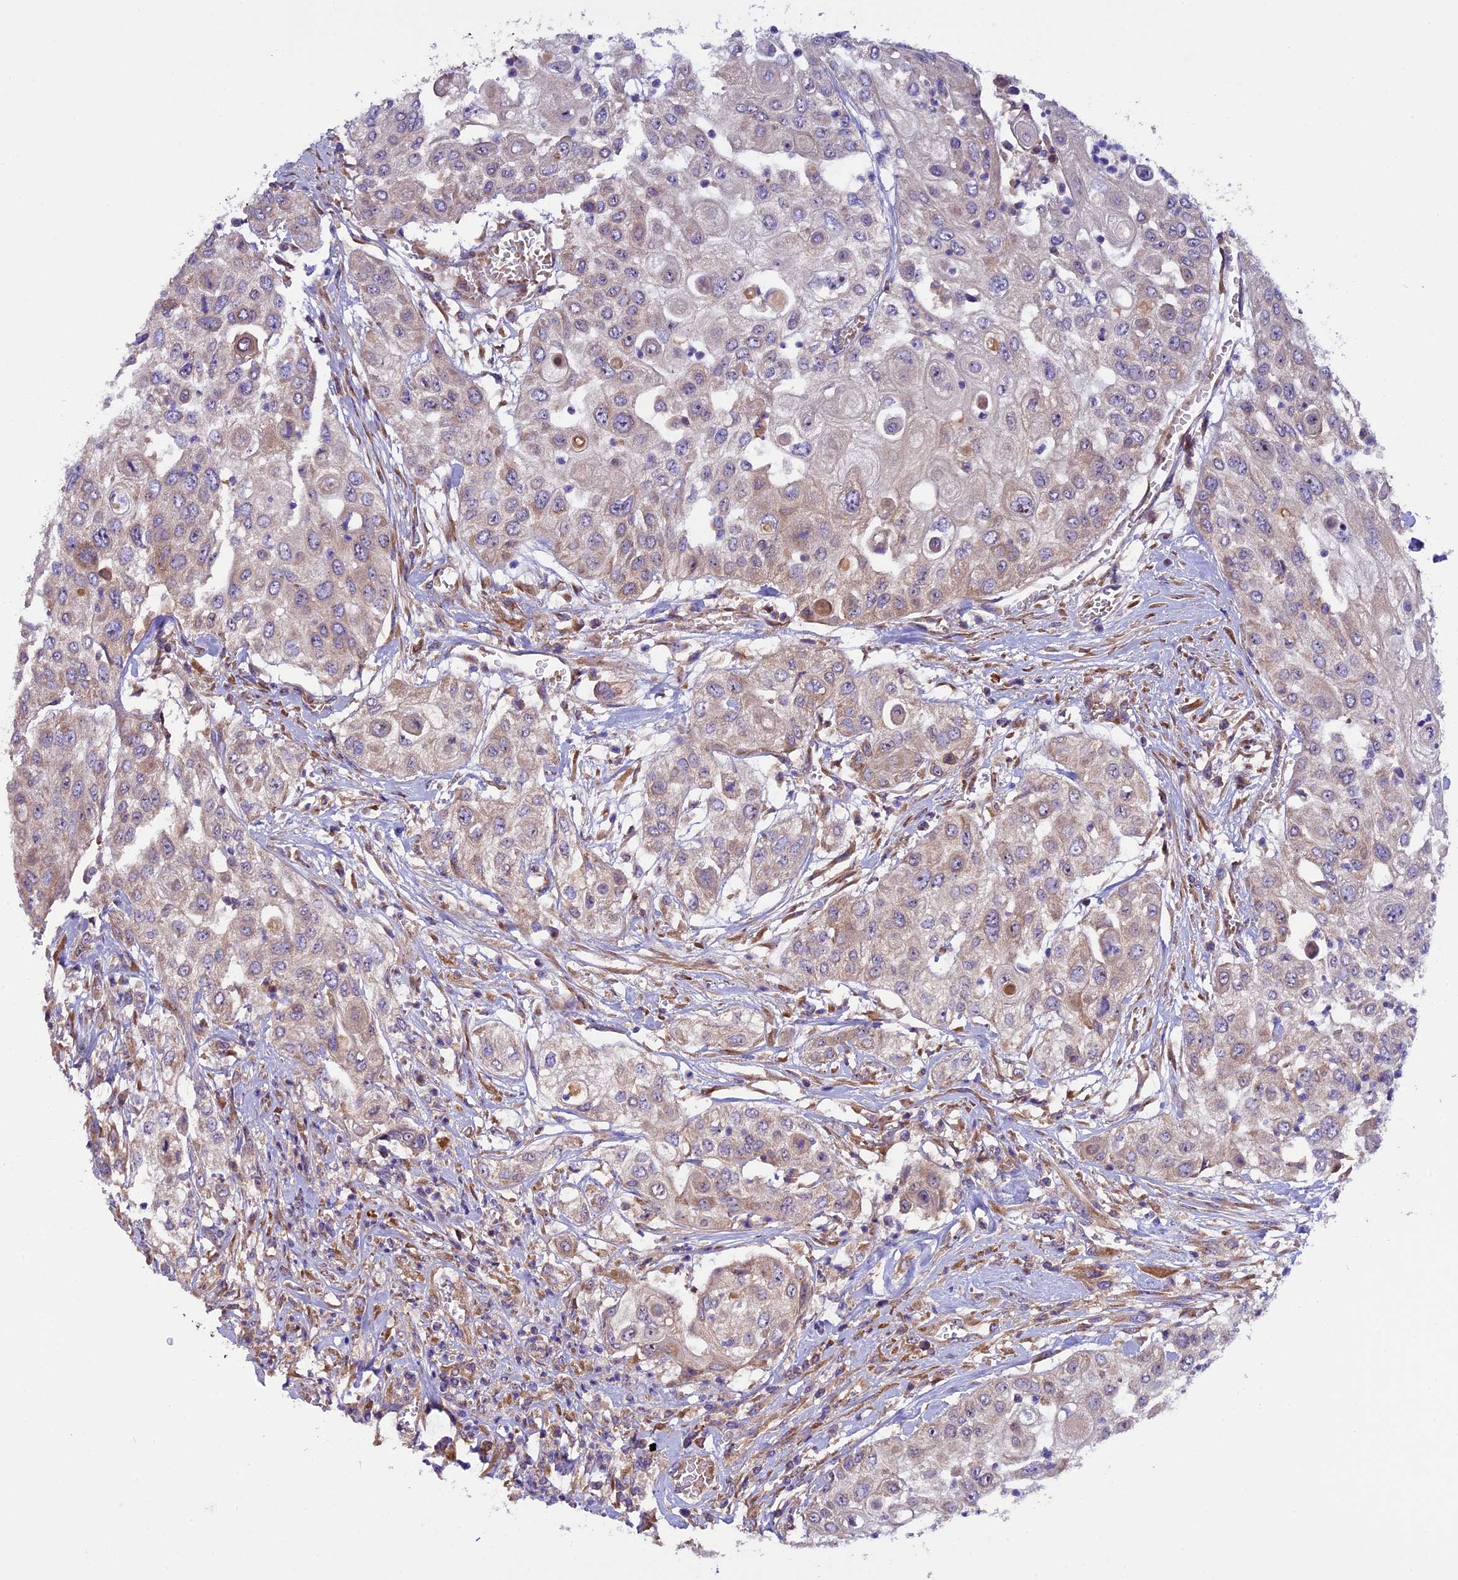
{"staining": {"intensity": "weak", "quantity": "25%-75%", "location": "cytoplasmic/membranous"}, "tissue": "urothelial cancer", "cell_type": "Tumor cells", "image_type": "cancer", "snomed": [{"axis": "morphology", "description": "Urothelial carcinoma, High grade"}, {"axis": "topography", "description": "Urinary bladder"}], "caption": "An image of high-grade urothelial carcinoma stained for a protein demonstrates weak cytoplasmic/membranous brown staining in tumor cells. (Stains: DAB in brown, nuclei in blue, Microscopy: brightfield microscopy at high magnification).", "gene": "FRY", "patient": {"sex": "female", "age": 79}}